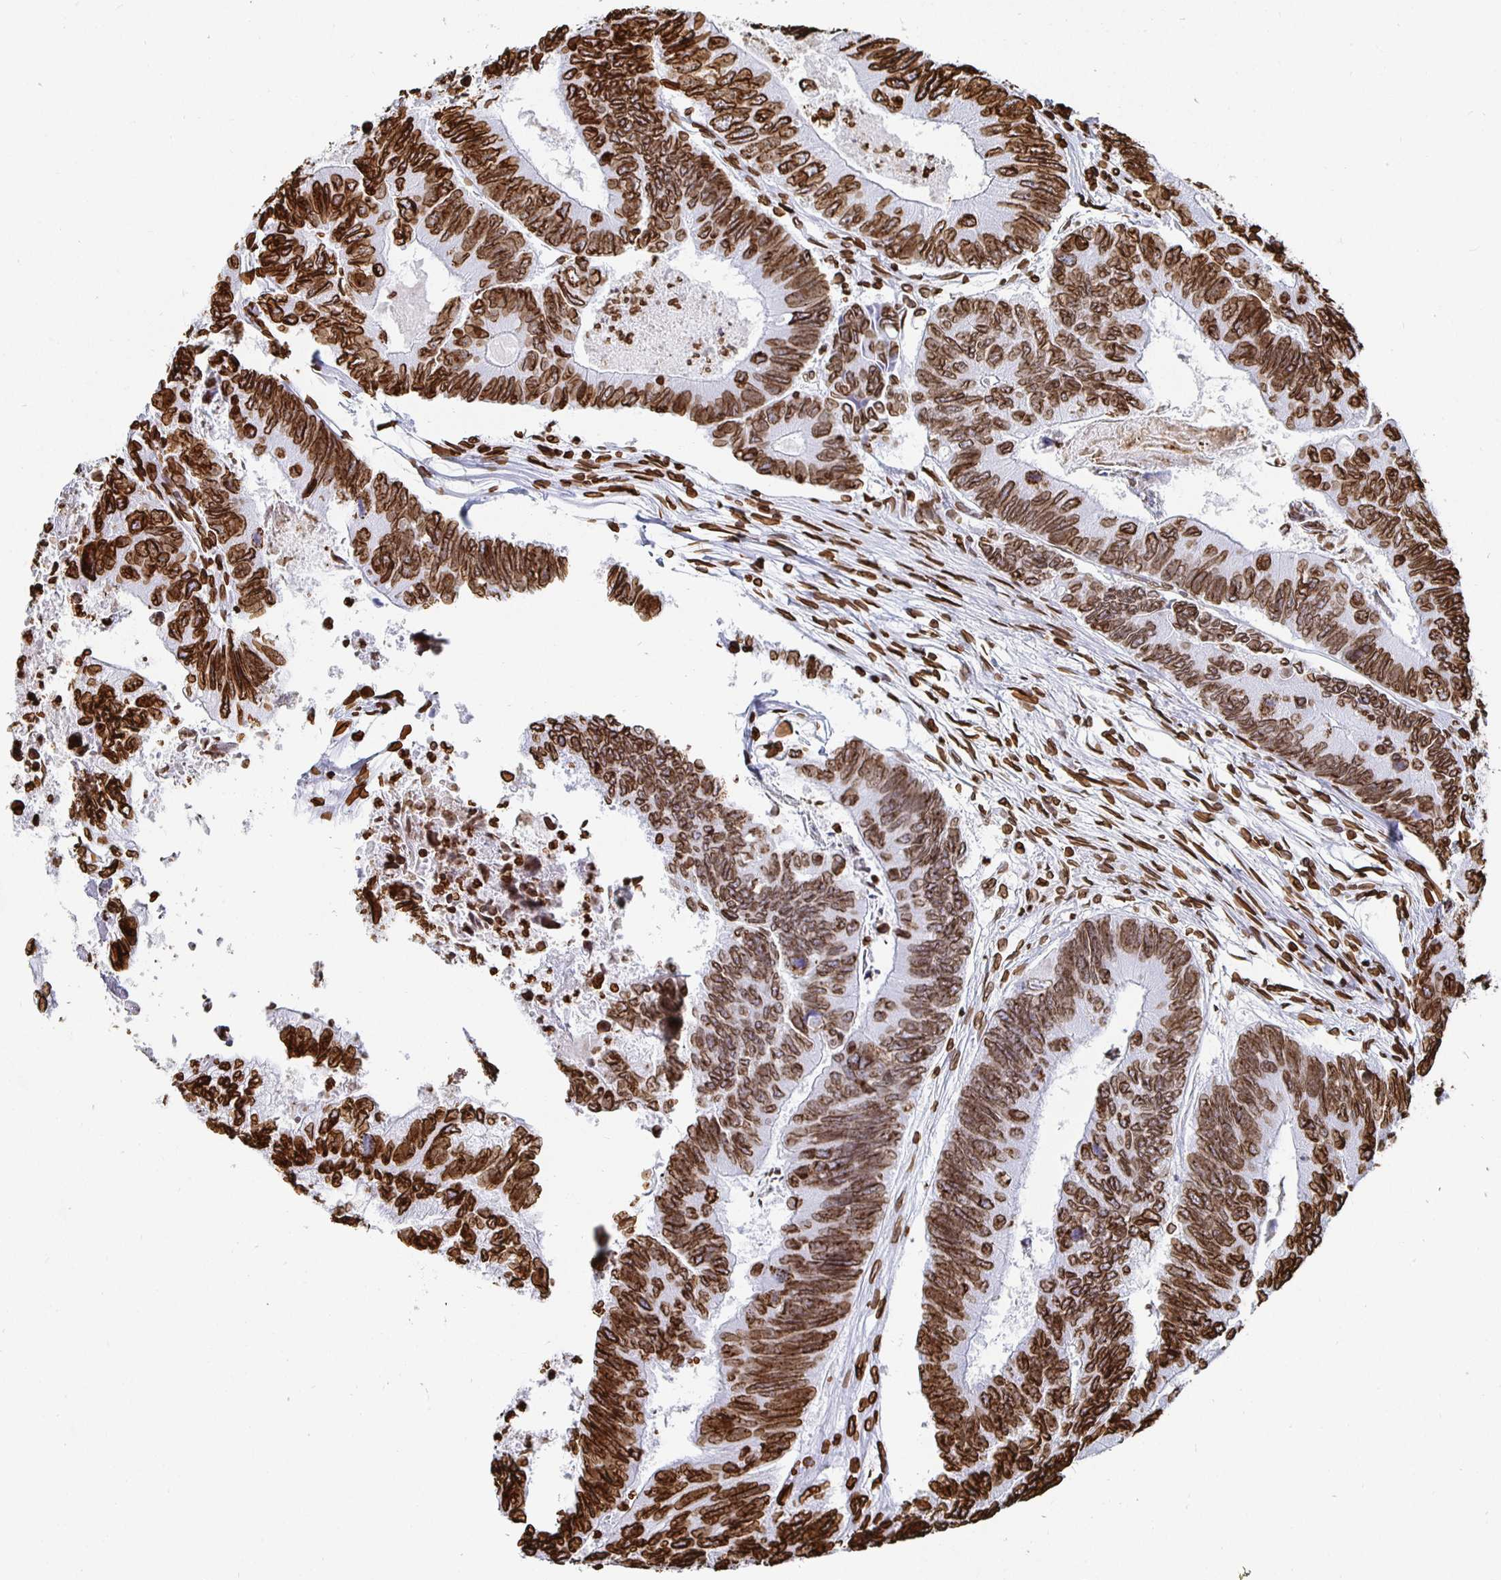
{"staining": {"intensity": "moderate", "quantity": ">75%", "location": "cytoplasmic/membranous,nuclear"}, "tissue": "colorectal cancer", "cell_type": "Tumor cells", "image_type": "cancer", "snomed": [{"axis": "morphology", "description": "Adenocarcinoma, NOS"}, {"axis": "topography", "description": "Colon"}], "caption": "This is an image of immunohistochemistry staining of colorectal cancer, which shows moderate positivity in the cytoplasmic/membranous and nuclear of tumor cells.", "gene": "LMNB1", "patient": {"sex": "female", "age": 67}}